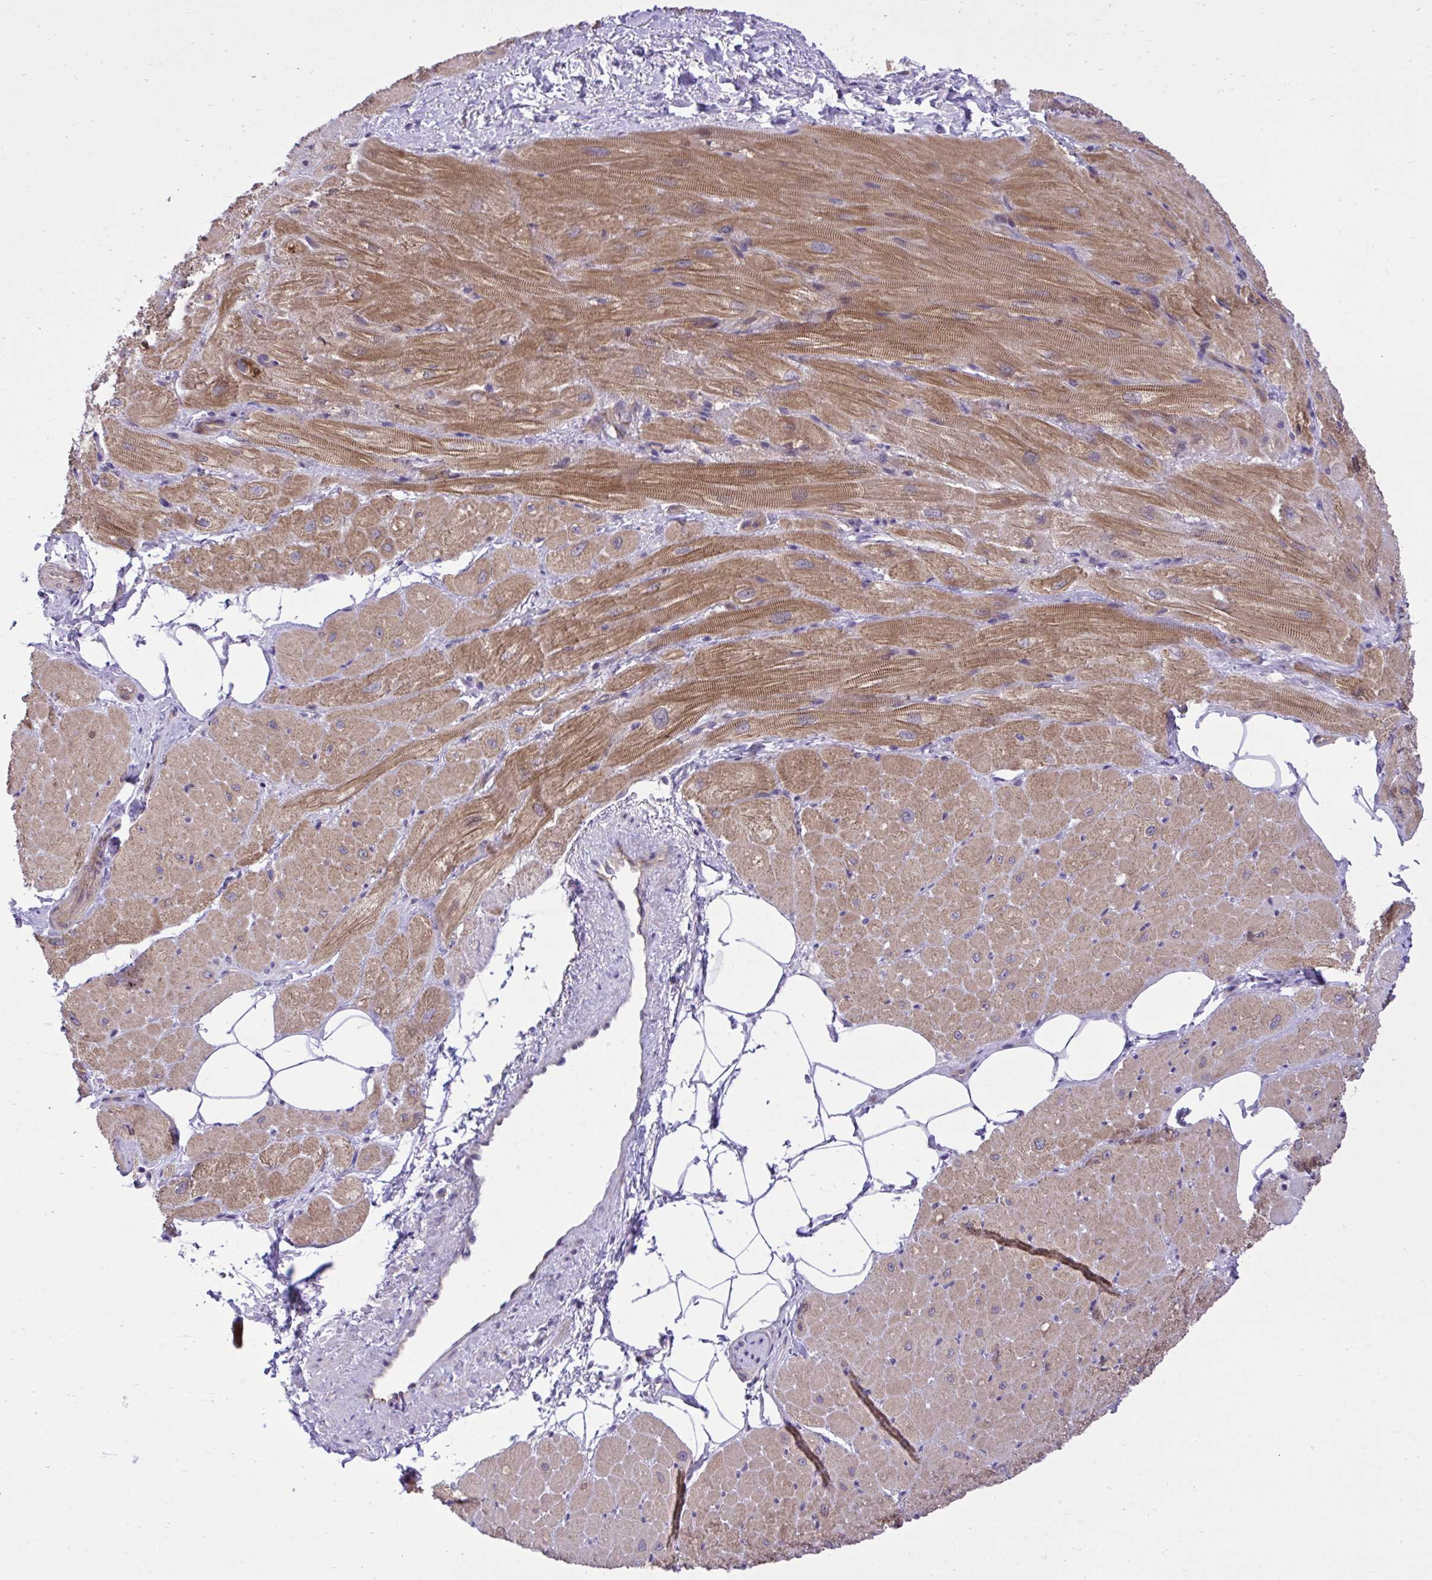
{"staining": {"intensity": "moderate", "quantity": ">75%", "location": "cytoplasmic/membranous,nuclear"}, "tissue": "heart muscle", "cell_type": "Cardiomyocytes", "image_type": "normal", "snomed": [{"axis": "morphology", "description": "Normal tissue, NOS"}, {"axis": "topography", "description": "Heart"}], "caption": "This photomicrograph displays immunohistochemistry (IHC) staining of benign heart muscle, with medium moderate cytoplasmic/membranous,nuclear staining in approximately >75% of cardiomyocytes.", "gene": "PPP5C", "patient": {"sex": "male", "age": 62}}